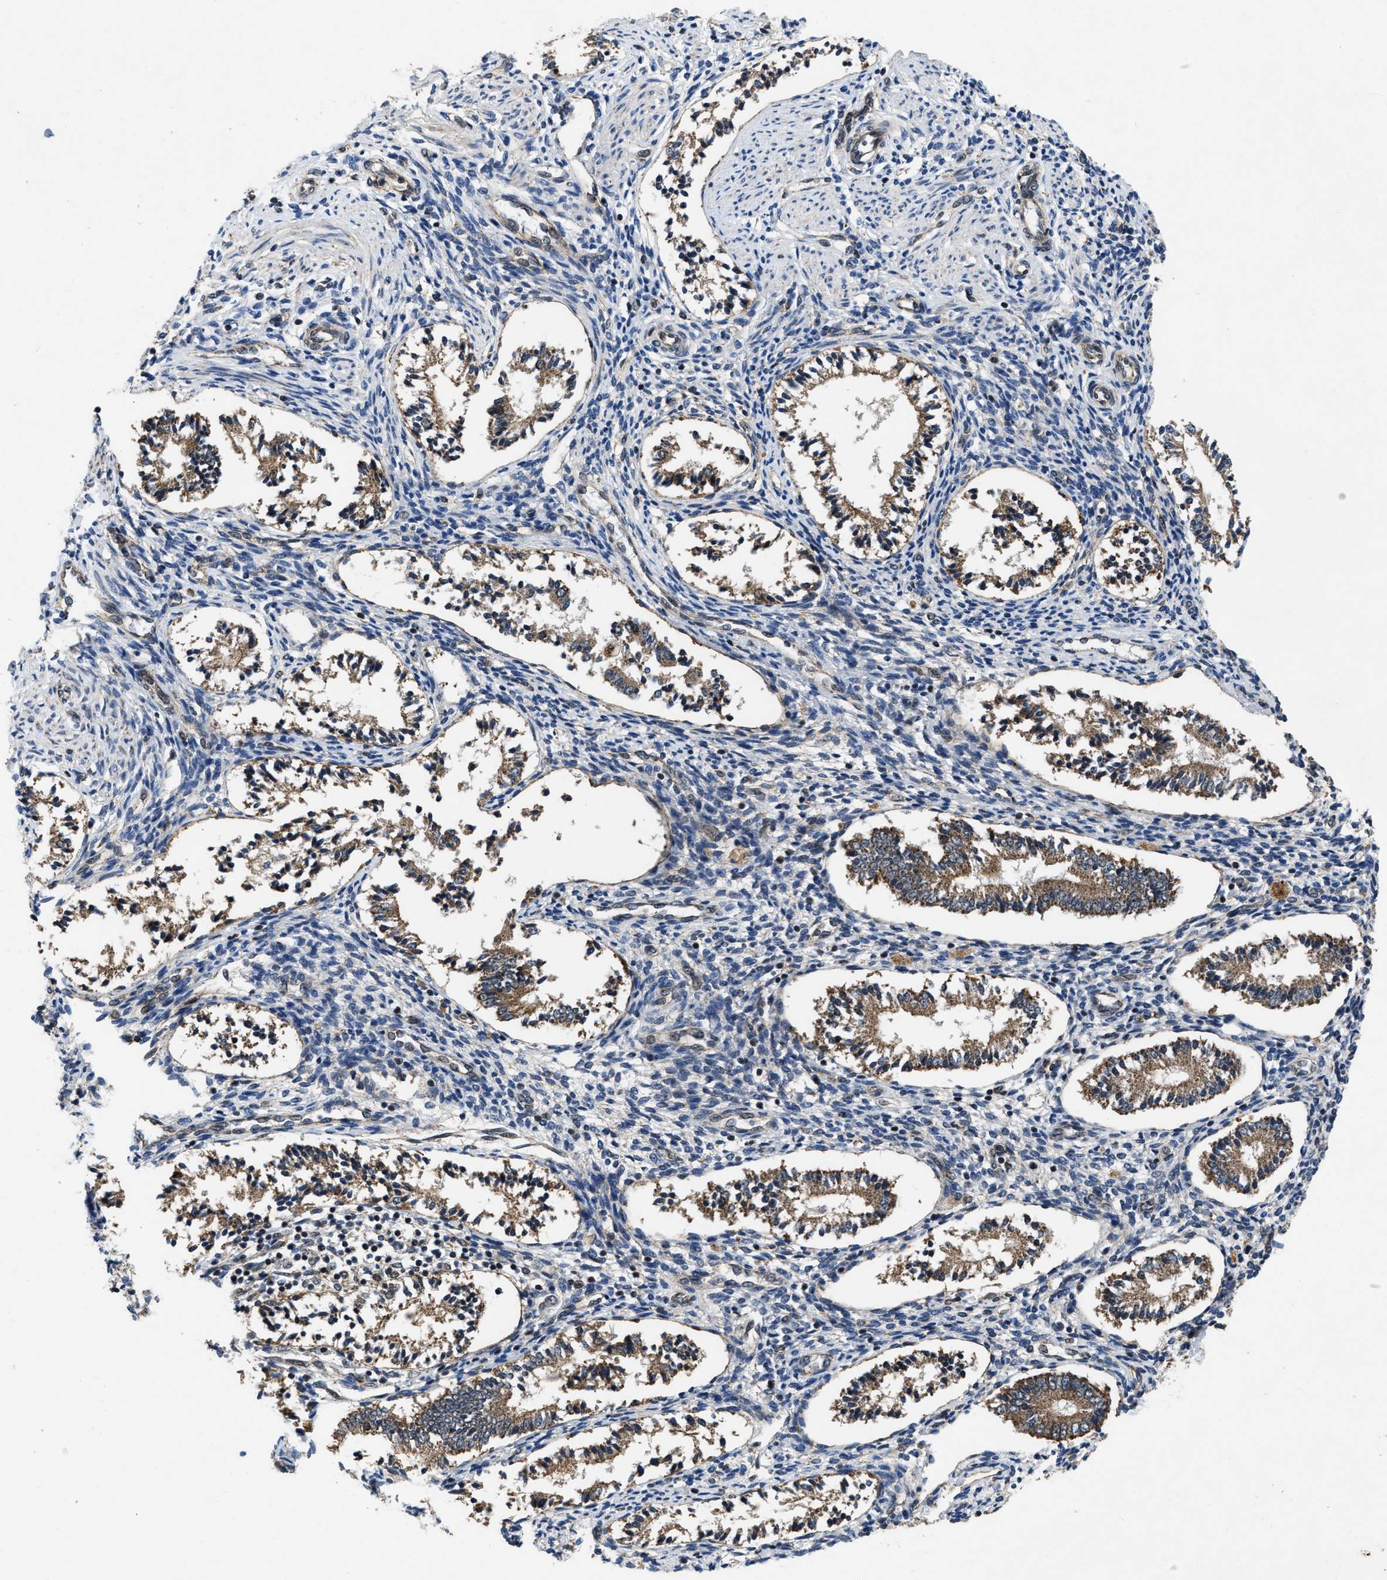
{"staining": {"intensity": "moderate", "quantity": "25%-75%", "location": "nuclear"}, "tissue": "endometrium", "cell_type": "Cells in endometrial stroma", "image_type": "normal", "snomed": [{"axis": "morphology", "description": "Normal tissue, NOS"}, {"axis": "topography", "description": "Endometrium"}], "caption": "The photomicrograph demonstrates immunohistochemical staining of unremarkable endometrium. There is moderate nuclear staining is present in about 25%-75% of cells in endometrial stroma.", "gene": "ZNHIT1", "patient": {"sex": "female", "age": 42}}